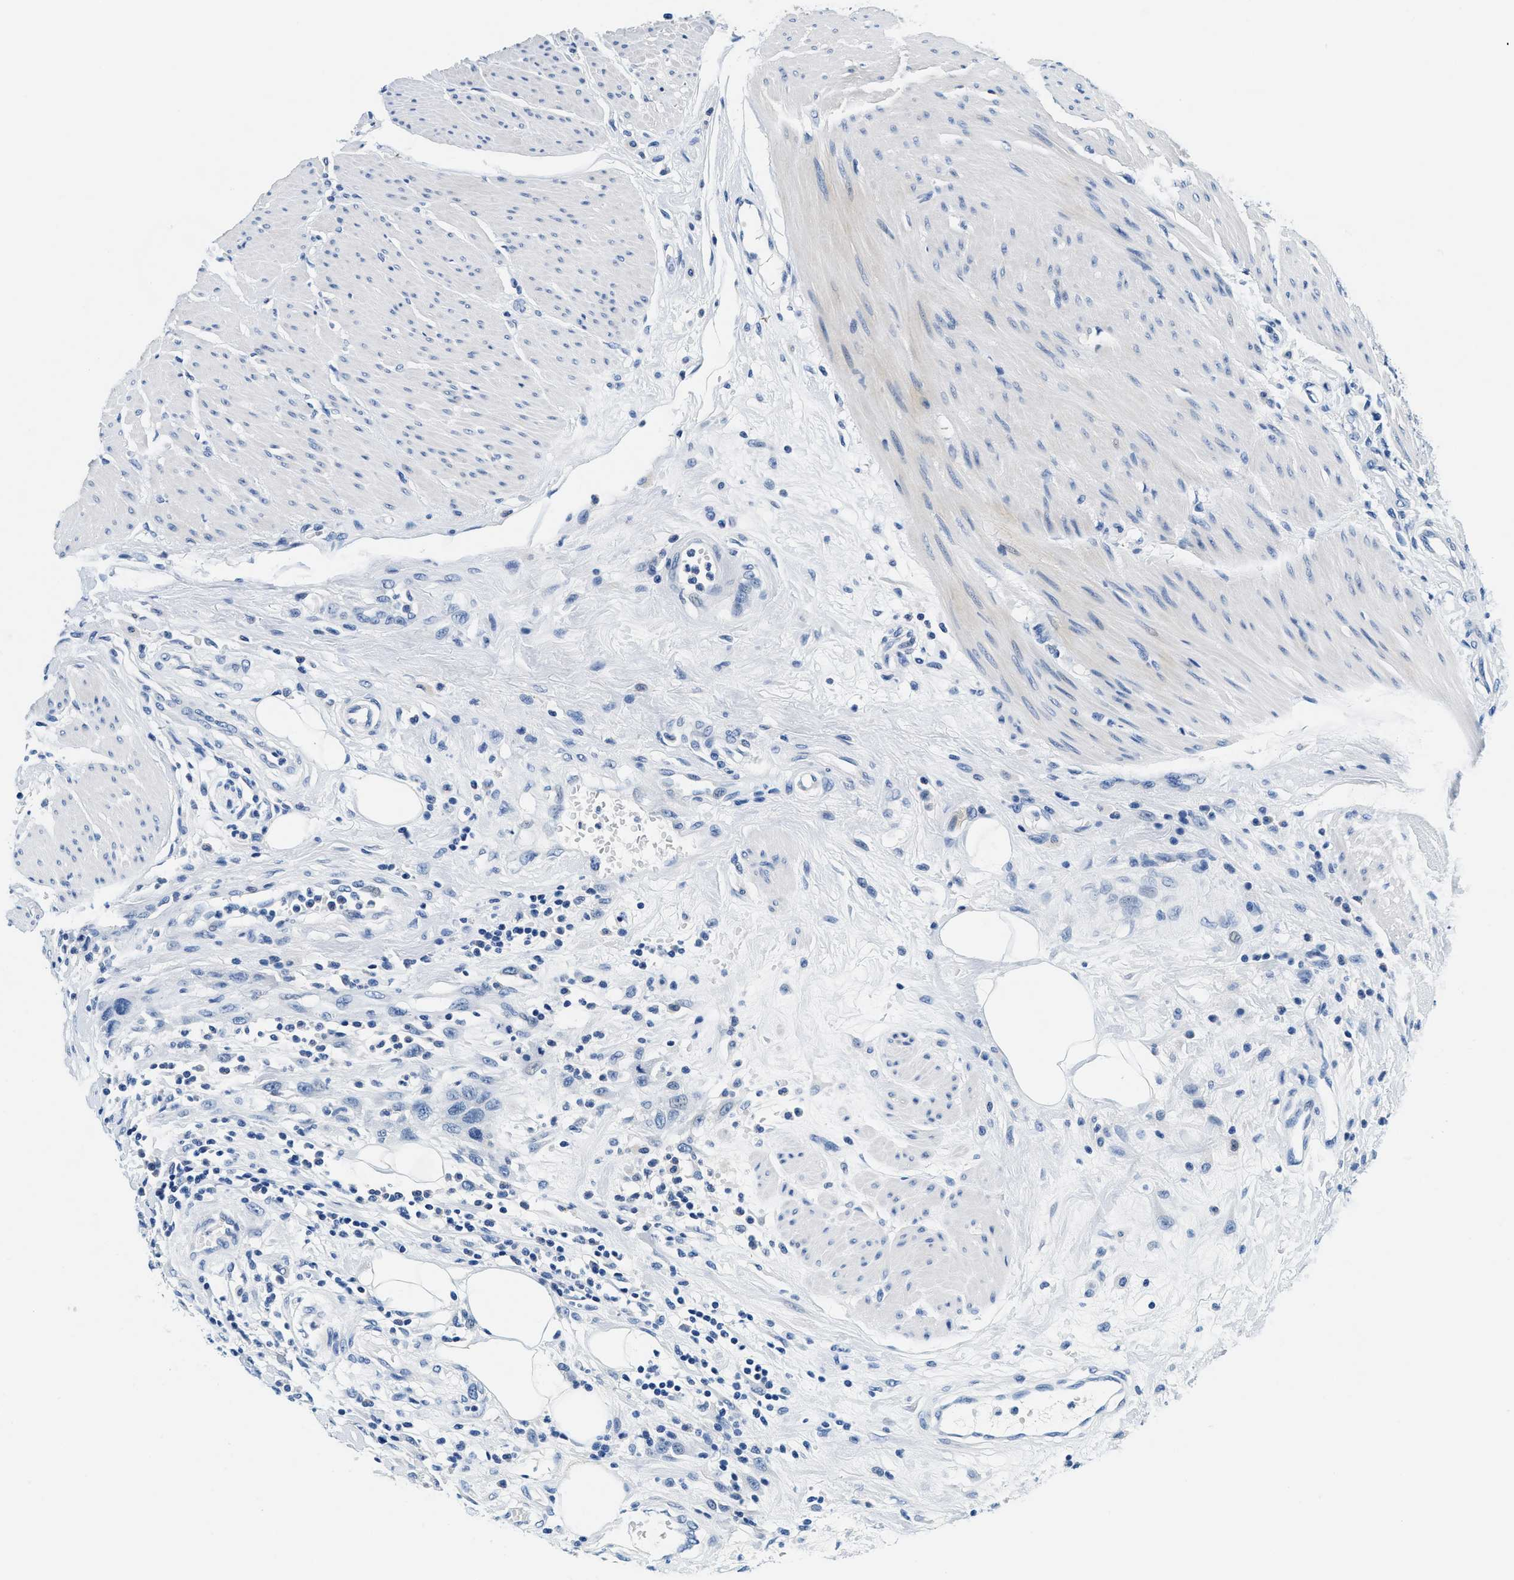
{"staining": {"intensity": "negative", "quantity": "none", "location": "none"}, "tissue": "urothelial cancer", "cell_type": "Tumor cells", "image_type": "cancer", "snomed": [{"axis": "morphology", "description": "Urothelial carcinoma, High grade"}, {"axis": "topography", "description": "Urinary bladder"}], "caption": "Immunohistochemistry (IHC) micrograph of urothelial cancer stained for a protein (brown), which demonstrates no staining in tumor cells. (Stains: DAB IHC with hematoxylin counter stain, Microscopy: brightfield microscopy at high magnification).", "gene": "GSTM3", "patient": {"sex": "male", "age": 35}}